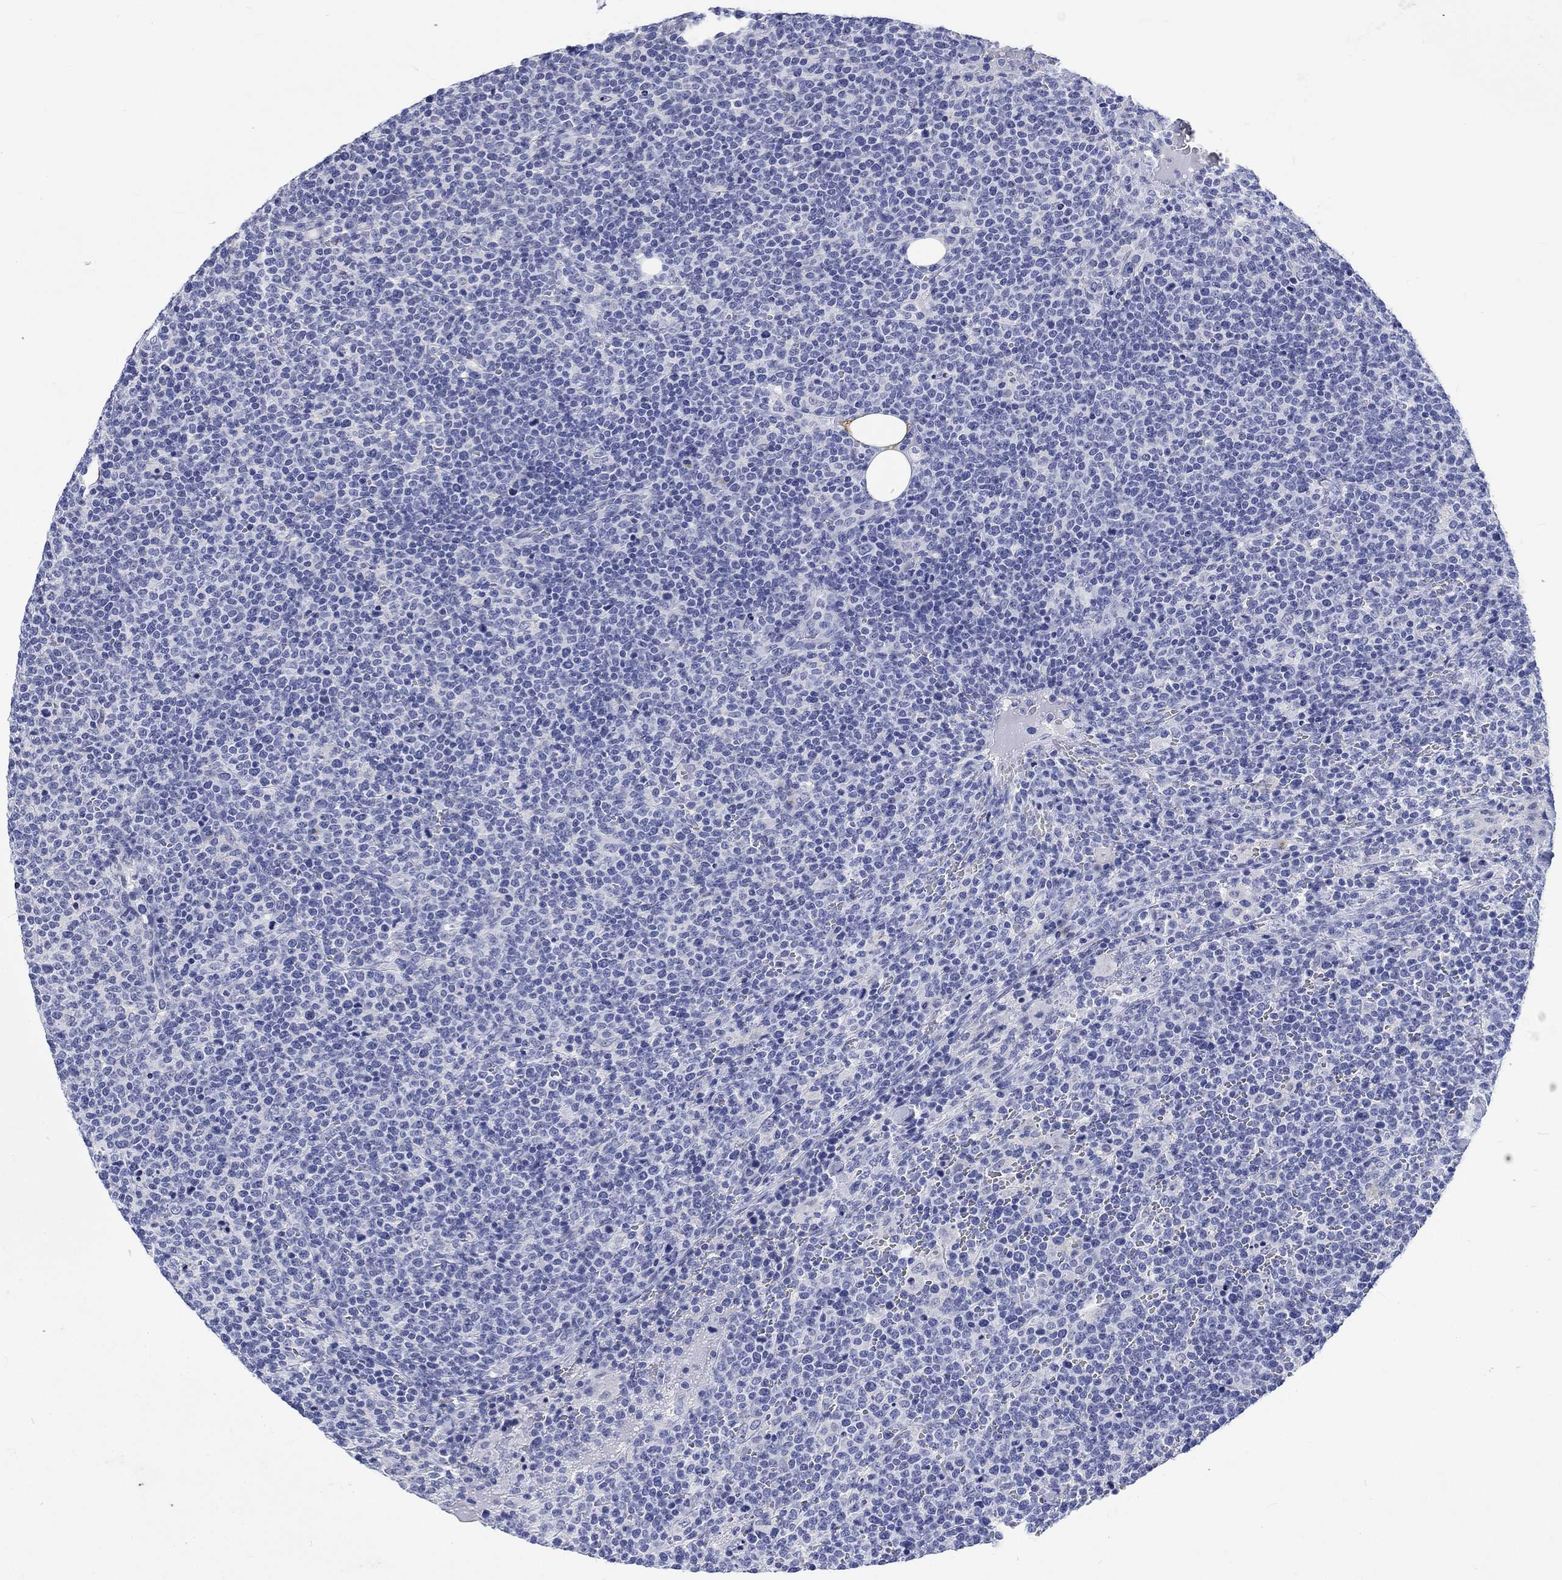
{"staining": {"intensity": "negative", "quantity": "none", "location": "none"}, "tissue": "lymphoma", "cell_type": "Tumor cells", "image_type": "cancer", "snomed": [{"axis": "morphology", "description": "Malignant lymphoma, non-Hodgkin's type, High grade"}, {"axis": "topography", "description": "Lymph node"}], "caption": "Immunohistochemical staining of malignant lymphoma, non-Hodgkin's type (high-grade) displays no significant positivity in tumor cells.", "gene": "KRT76", "patient": {"sex": "male", "age": 61}}